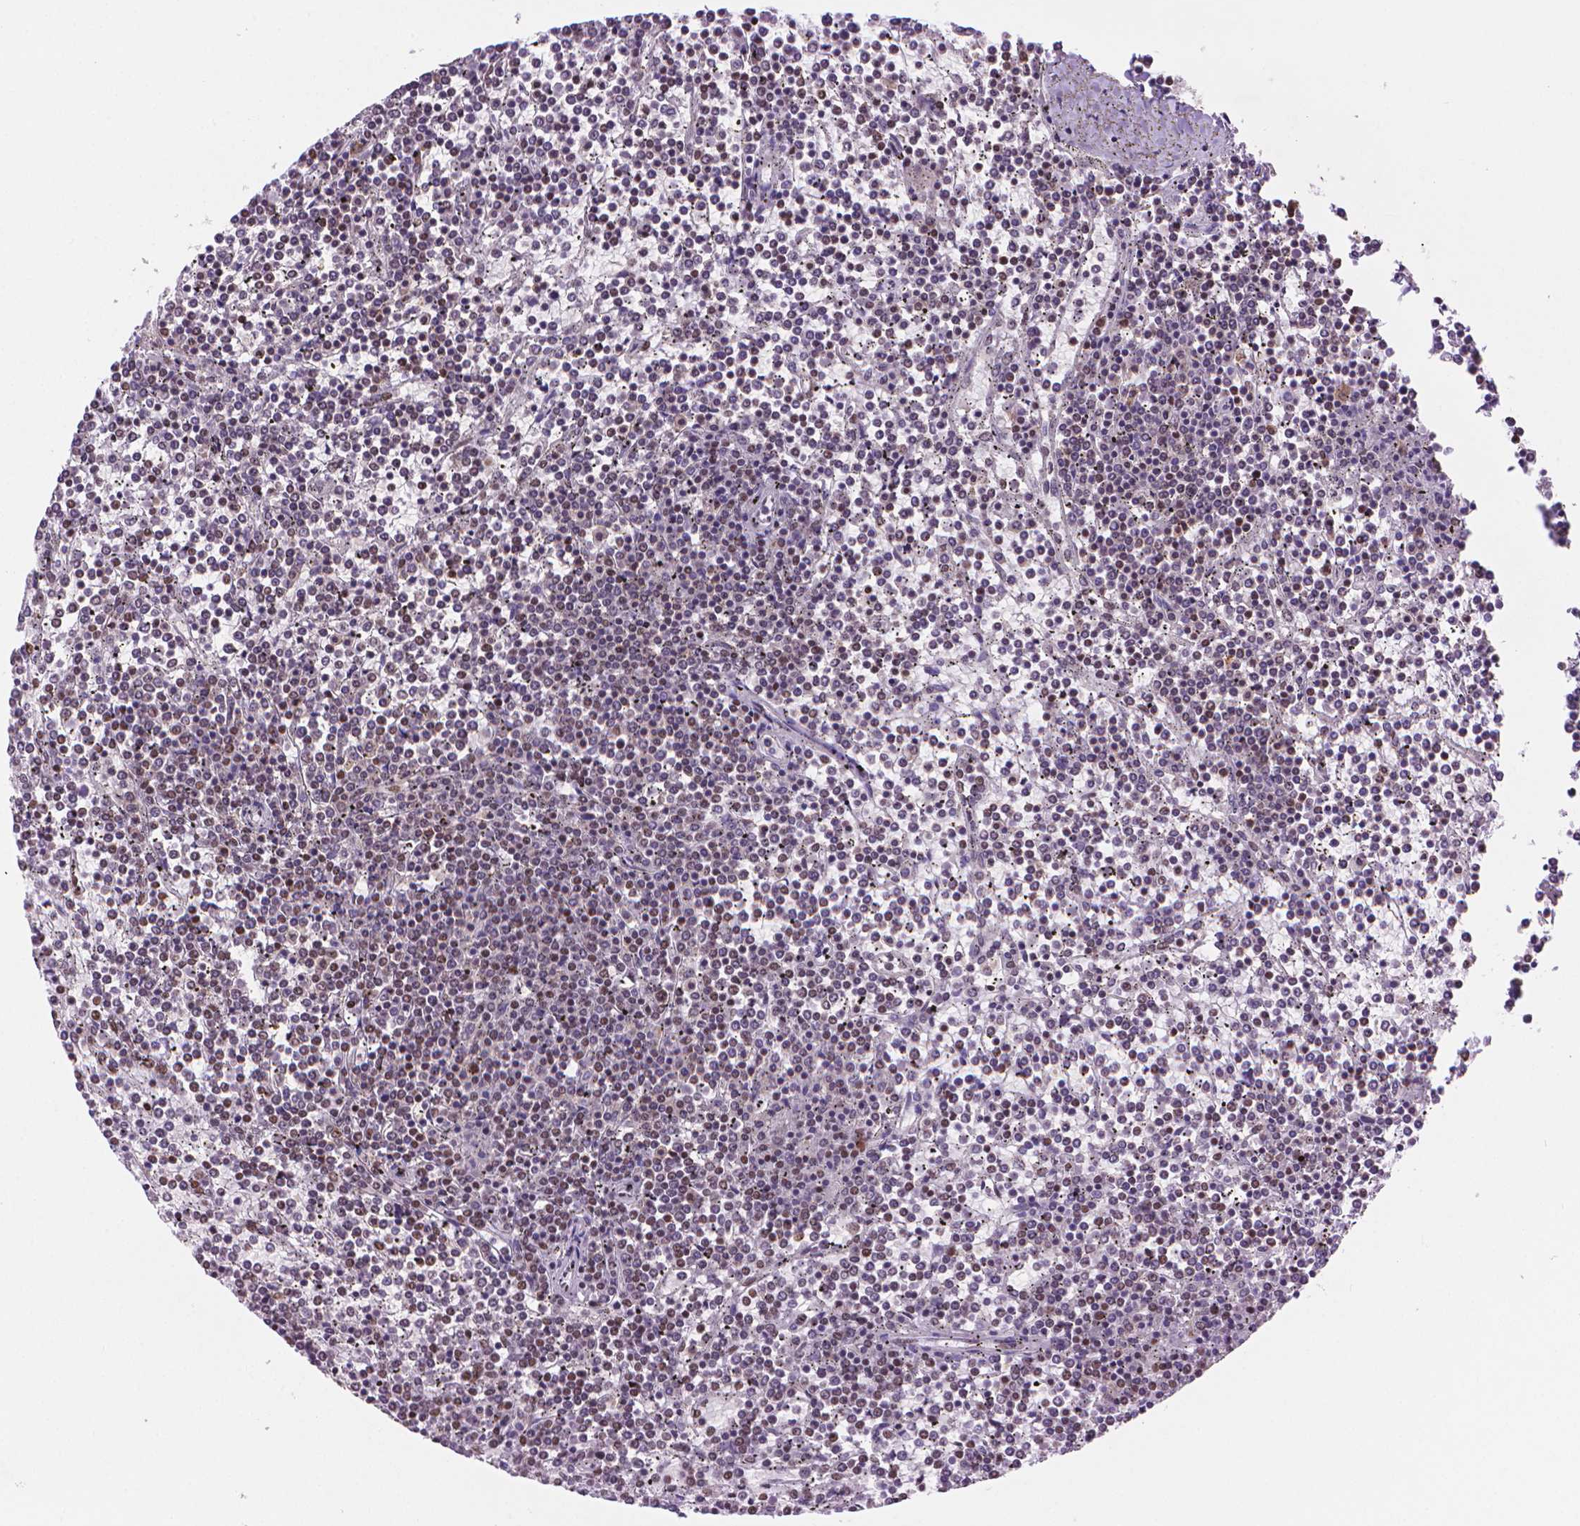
{"staining": {"intensity": "negative", "quantity": "none", "location": "none"}, "tissue": "lymphoma", "cell_type": "Tumor cells", "image_type": "cancer", "snomed": [{"axis": "morphology", "description": "Malignant lymphoma, non-Hodgkin's type, Low grade"}, {"axis": "topography", "description": "Spleen"}], "caption": "This is an immunohistochemistry (IHC) image of lymphoma. There is no positivity in tumor cells.", "gene": "RPA4", "patient": {"sex": "female", "age": 19}}